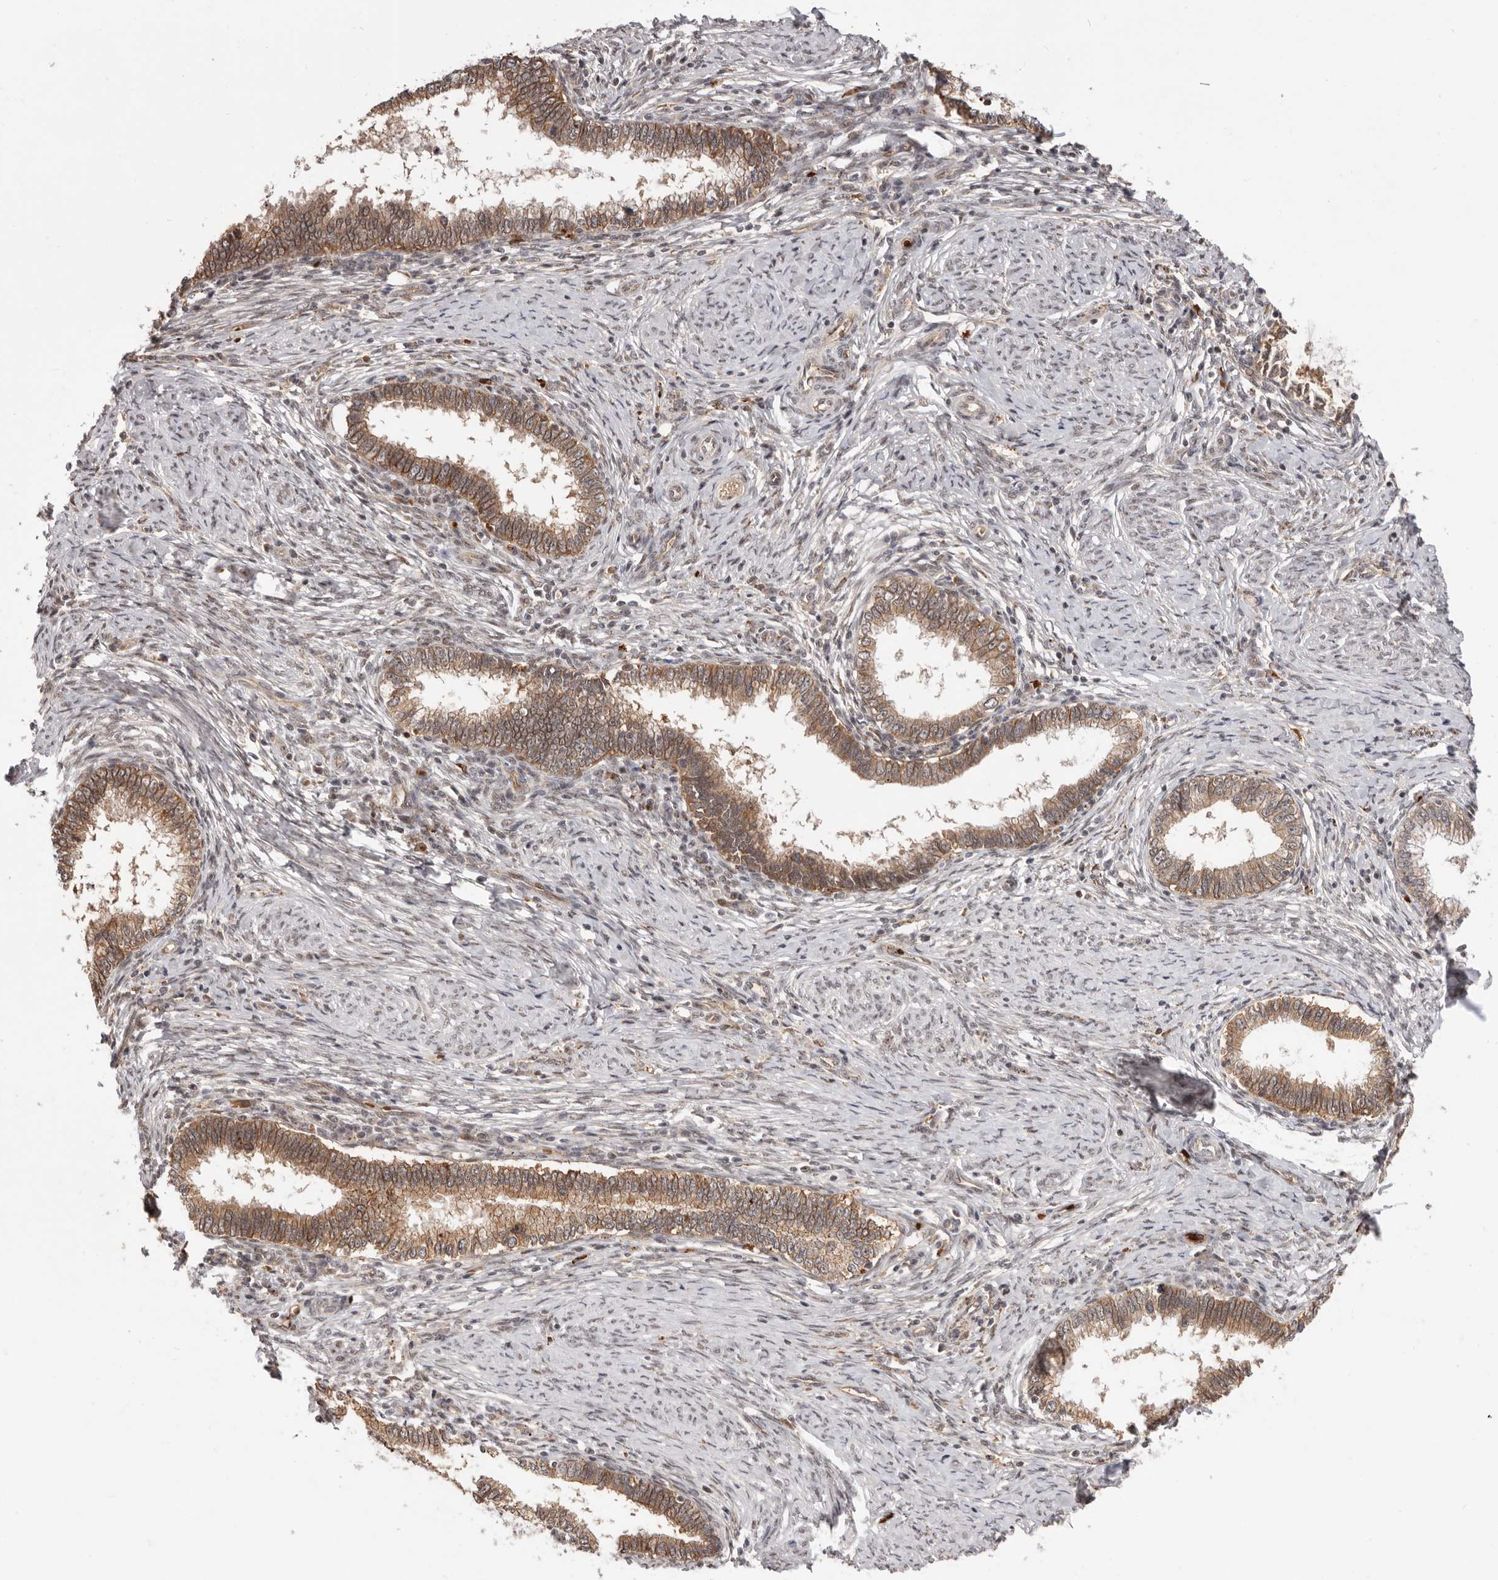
{"staining": {"intensity": "moderate", "quantity": ">75%", "location": "cytoplasmic/membranous"}, "tissue": "cervical cancer", "cell_type": "Tumor cells", "image_type": "cancer", "snomed": [{"axis": "morphology", "description": "Adenocarcinoma, NOS"}, {"axis": "topography", "description": "Cervix"}], "caption": "A micrograph showing moderate cytoplasmic/membranous positivity in about >75% of tumor cells in cervical cancer, as visualized by brown immunohistochemical staining.", "gene": "NCOA3", "patient": {"sex": "female", "age": 36}}